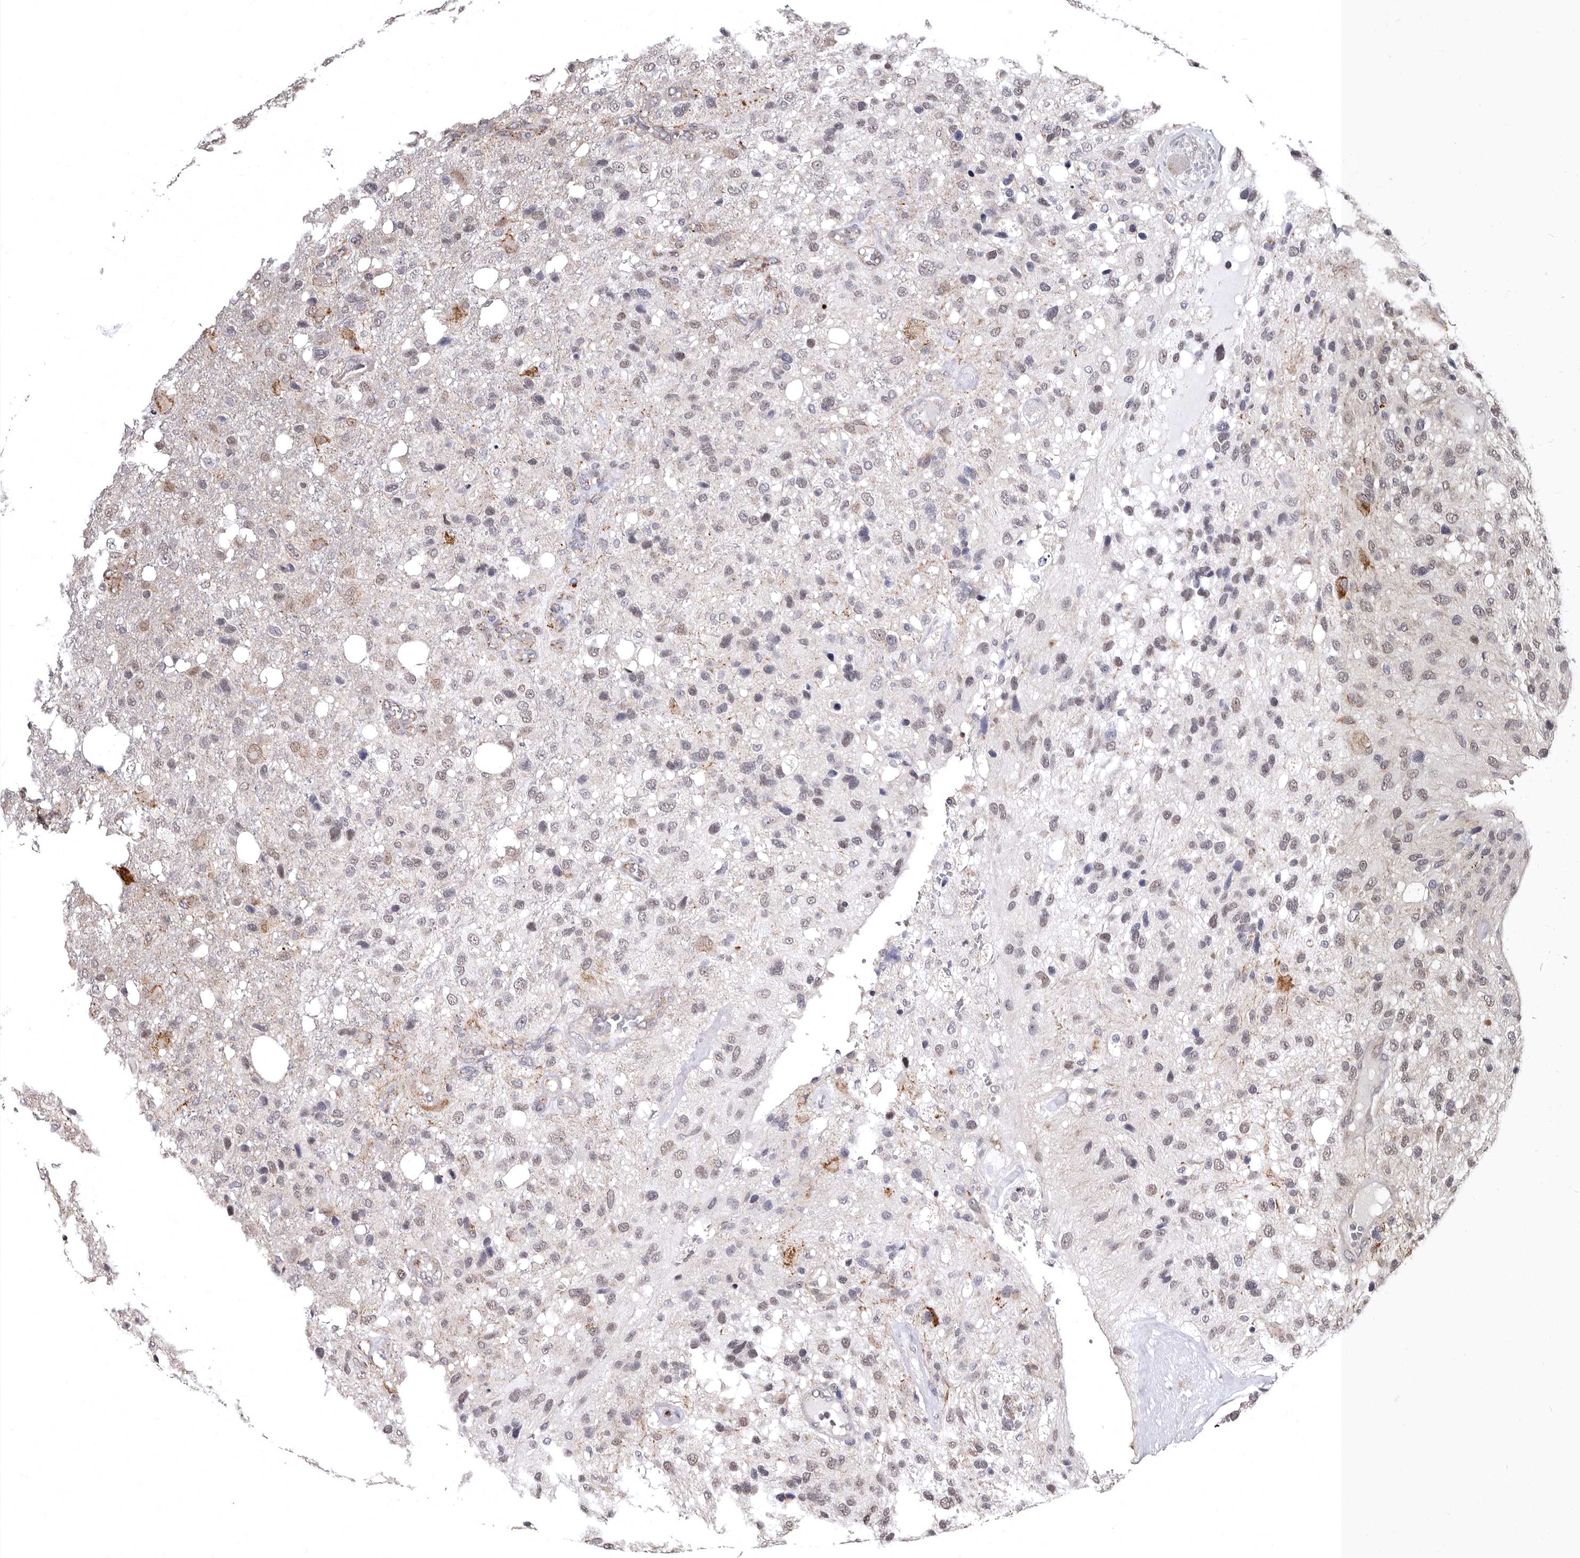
{"staining": {"intensity": "weak", "quantity": "25%-75%", "location": "nuclear"}, "tissue": "glioma", "cell_type": "Tumor cells", "image_type": "cancer", "snomed": [{"axis": "morphology", "description": "Glioma, malignant, High grade"}, {"axis": "topography", "description": "Brain"}], "caption": "Malignant glioma (high-grade) stained with a protein marker displays weak staining in tumor cells.", "gene": "PHF20L1", "patient": {"sex": "female", "age": 58}}